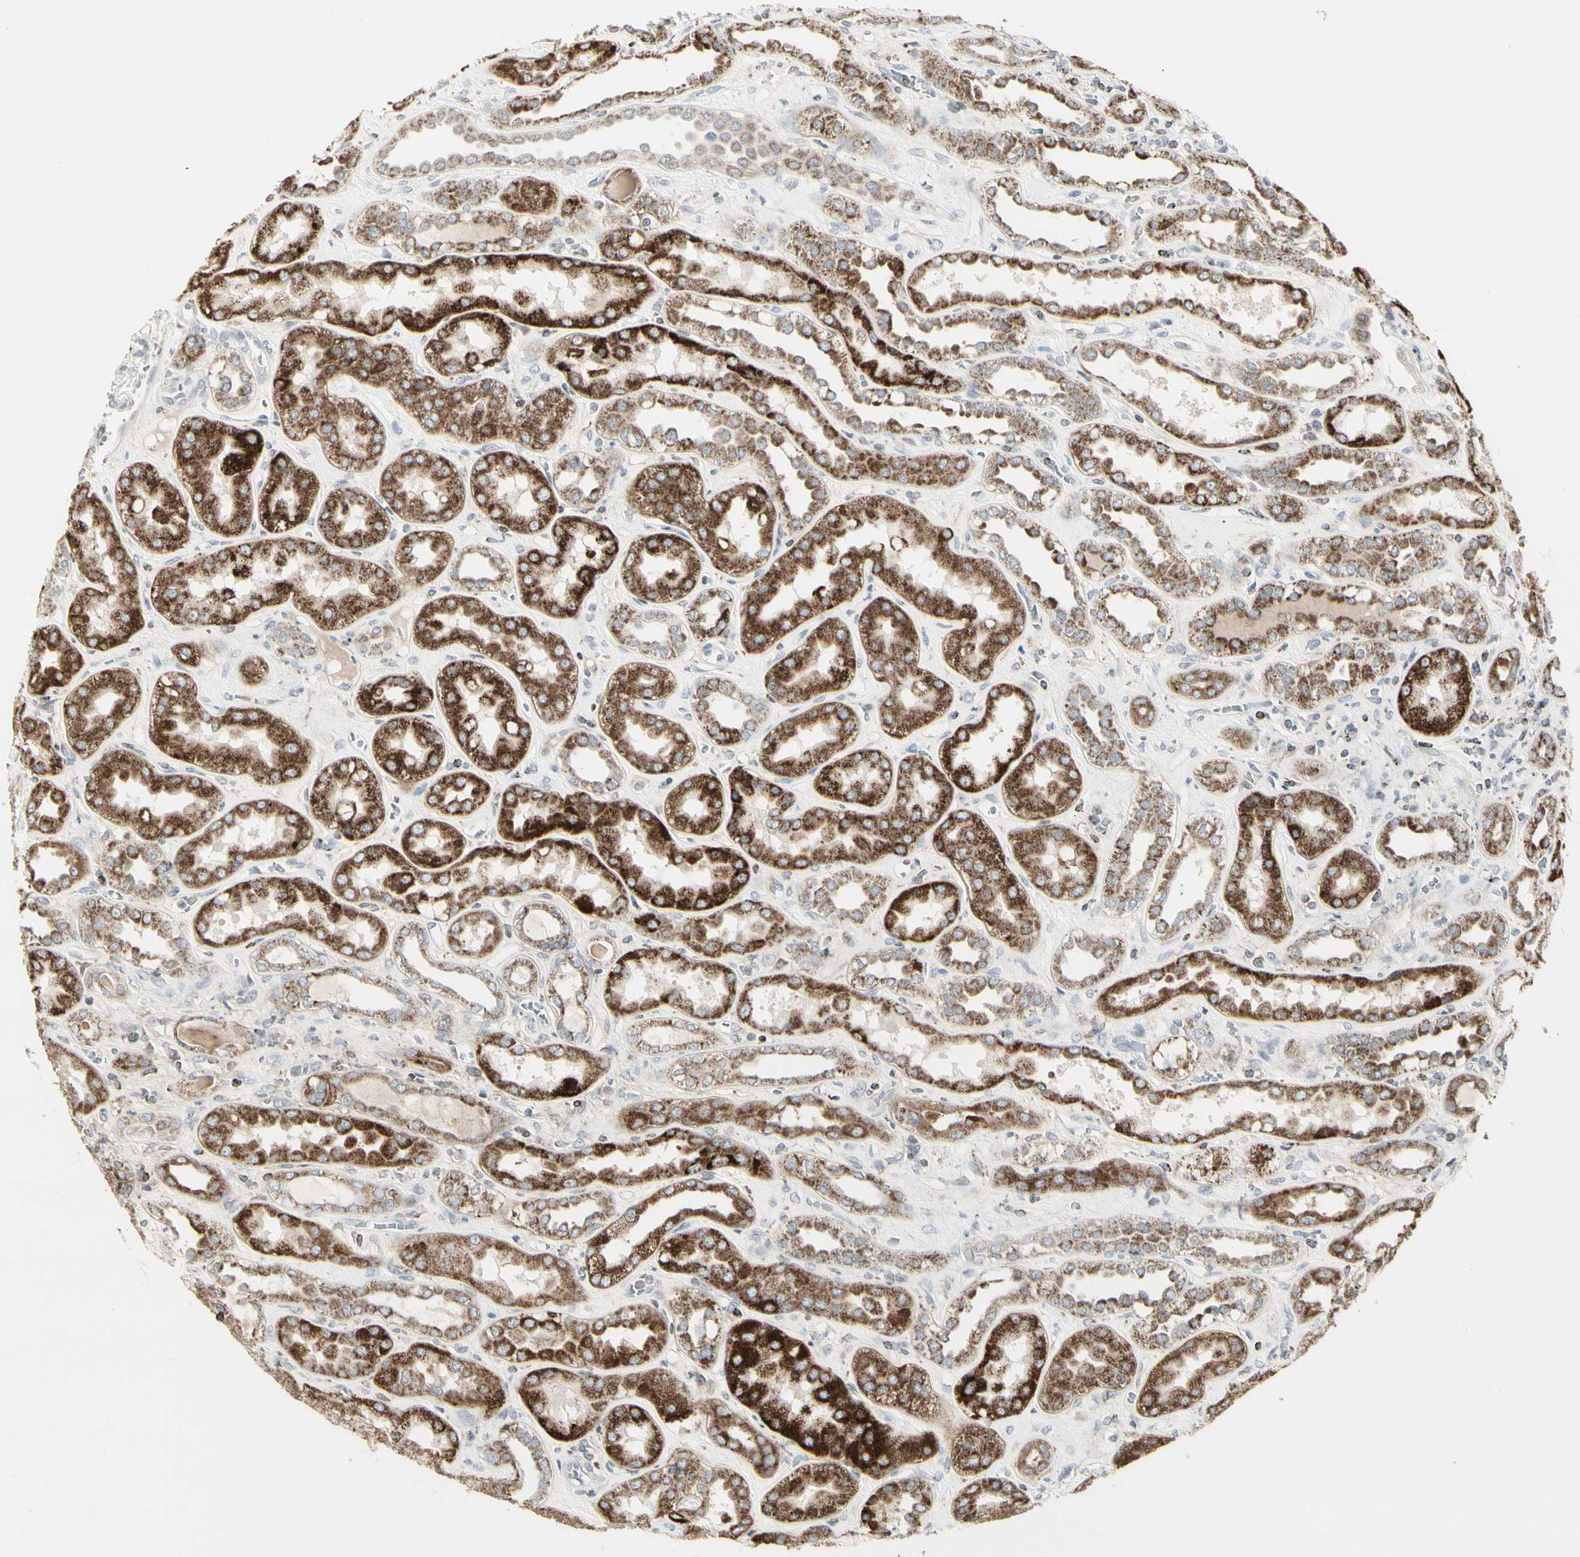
{"staining": {"intensity": "negative", "quantity": "none", "location": "none"}, "tissue": "kidney", "cell_type": "Cells in glomeruli", "image_type": "normal", "snomed": [{"axis": "morphology", "description": "Normal tissue, NOS"}, {"axis": "topography", "description": "Kidney"}], "caption": "A micrograph of human kidney is negative for staining in cells in glomeruli. (Brightfield microscopy of DAB (3,3'-diaminobenzidine) immunohistochemistry at high magnification).", "gene": "TMEM176A", "patient": {"sex": "male", "age": 59}}